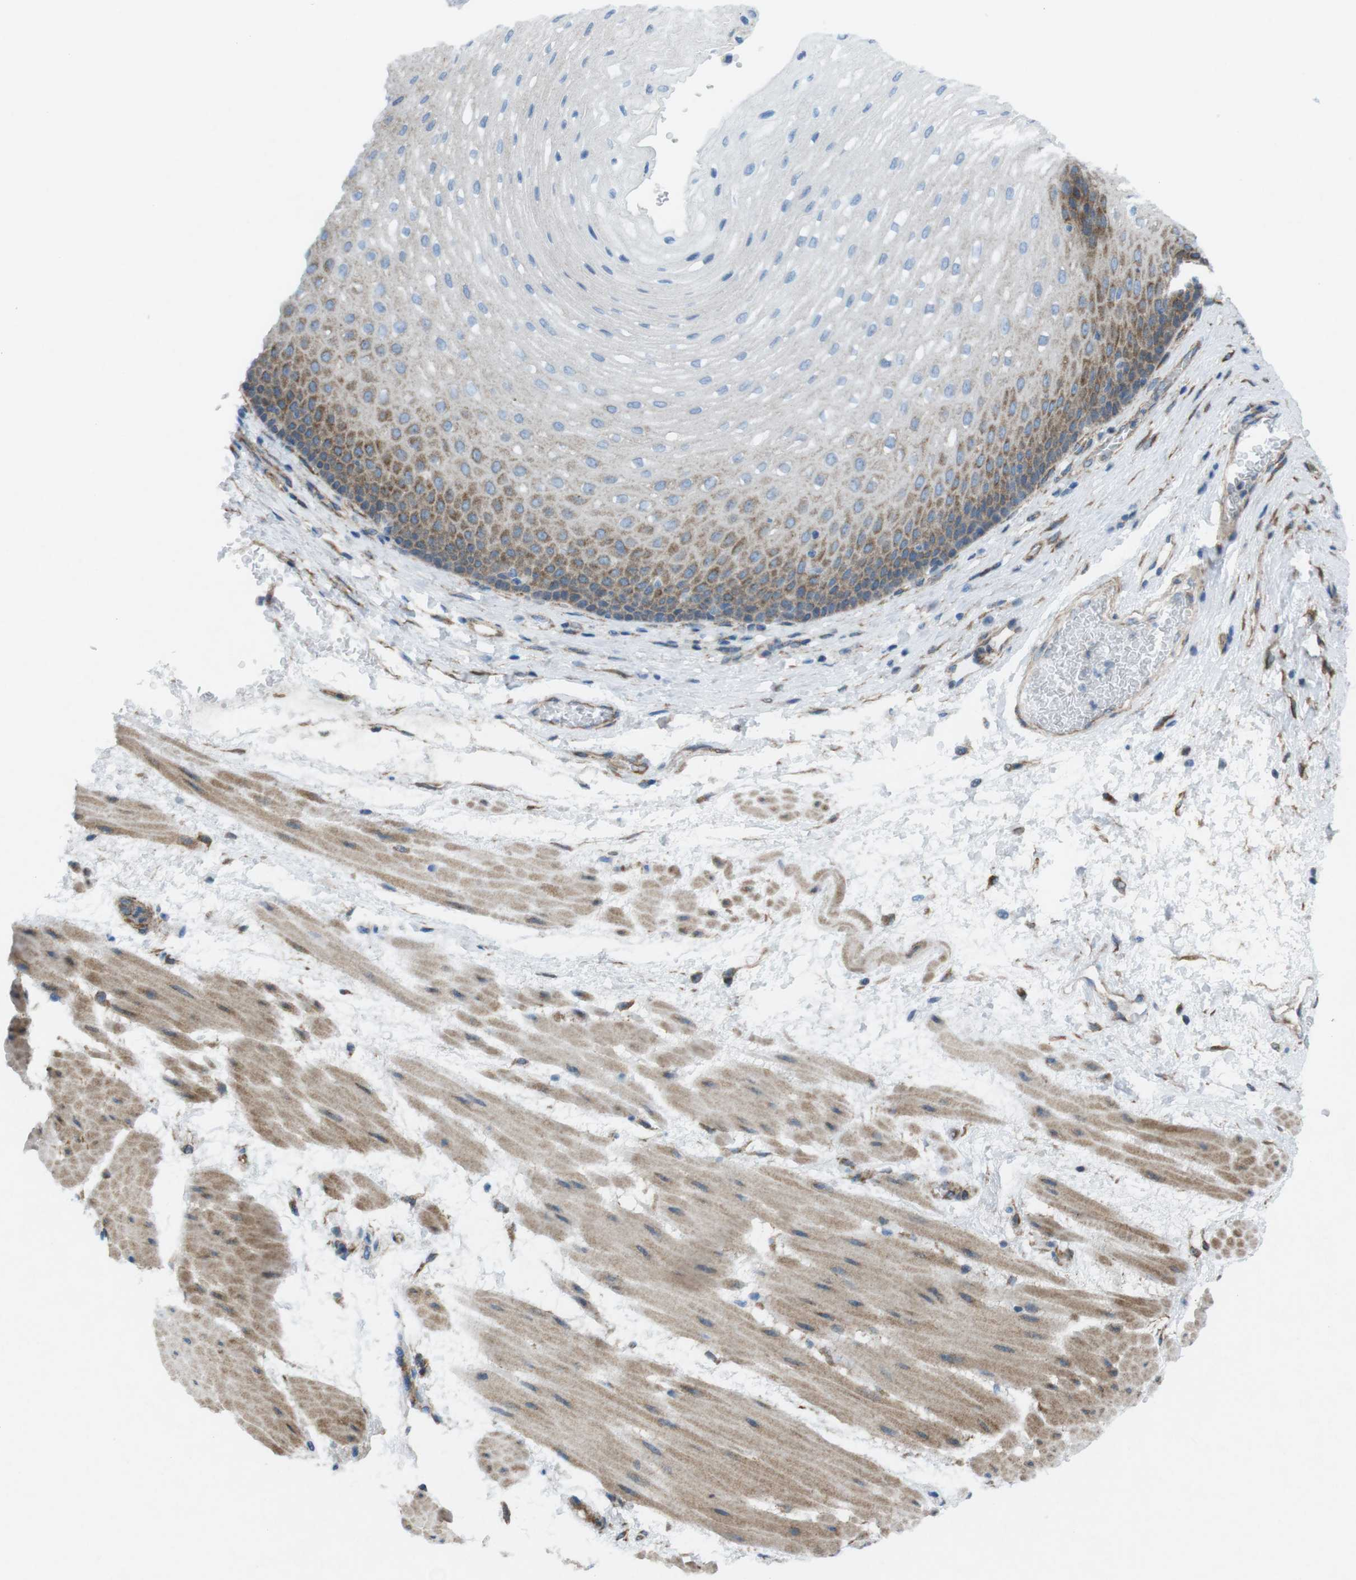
{"staining": {"intensity": "moderate", "quantity": ">75%", "location": "cytoplasmic/membranous"}, "tissue": "esophagus", "cell_type": "Squamous epithelial cells", "image_type": "normal", "snomed": [{"axis": "morphology", "description": "Normal tissue, NOS"}, {"axis": "topography", "description": "Esophagus"}], "caption": "Protein staining exhibits moderate cytoplasmic/membranous expression in approximately >75% of squamous epithelial cells in normal esophagus.", "gene": "DIAPH2", "patient": {"sex": "male", "age": 48}}